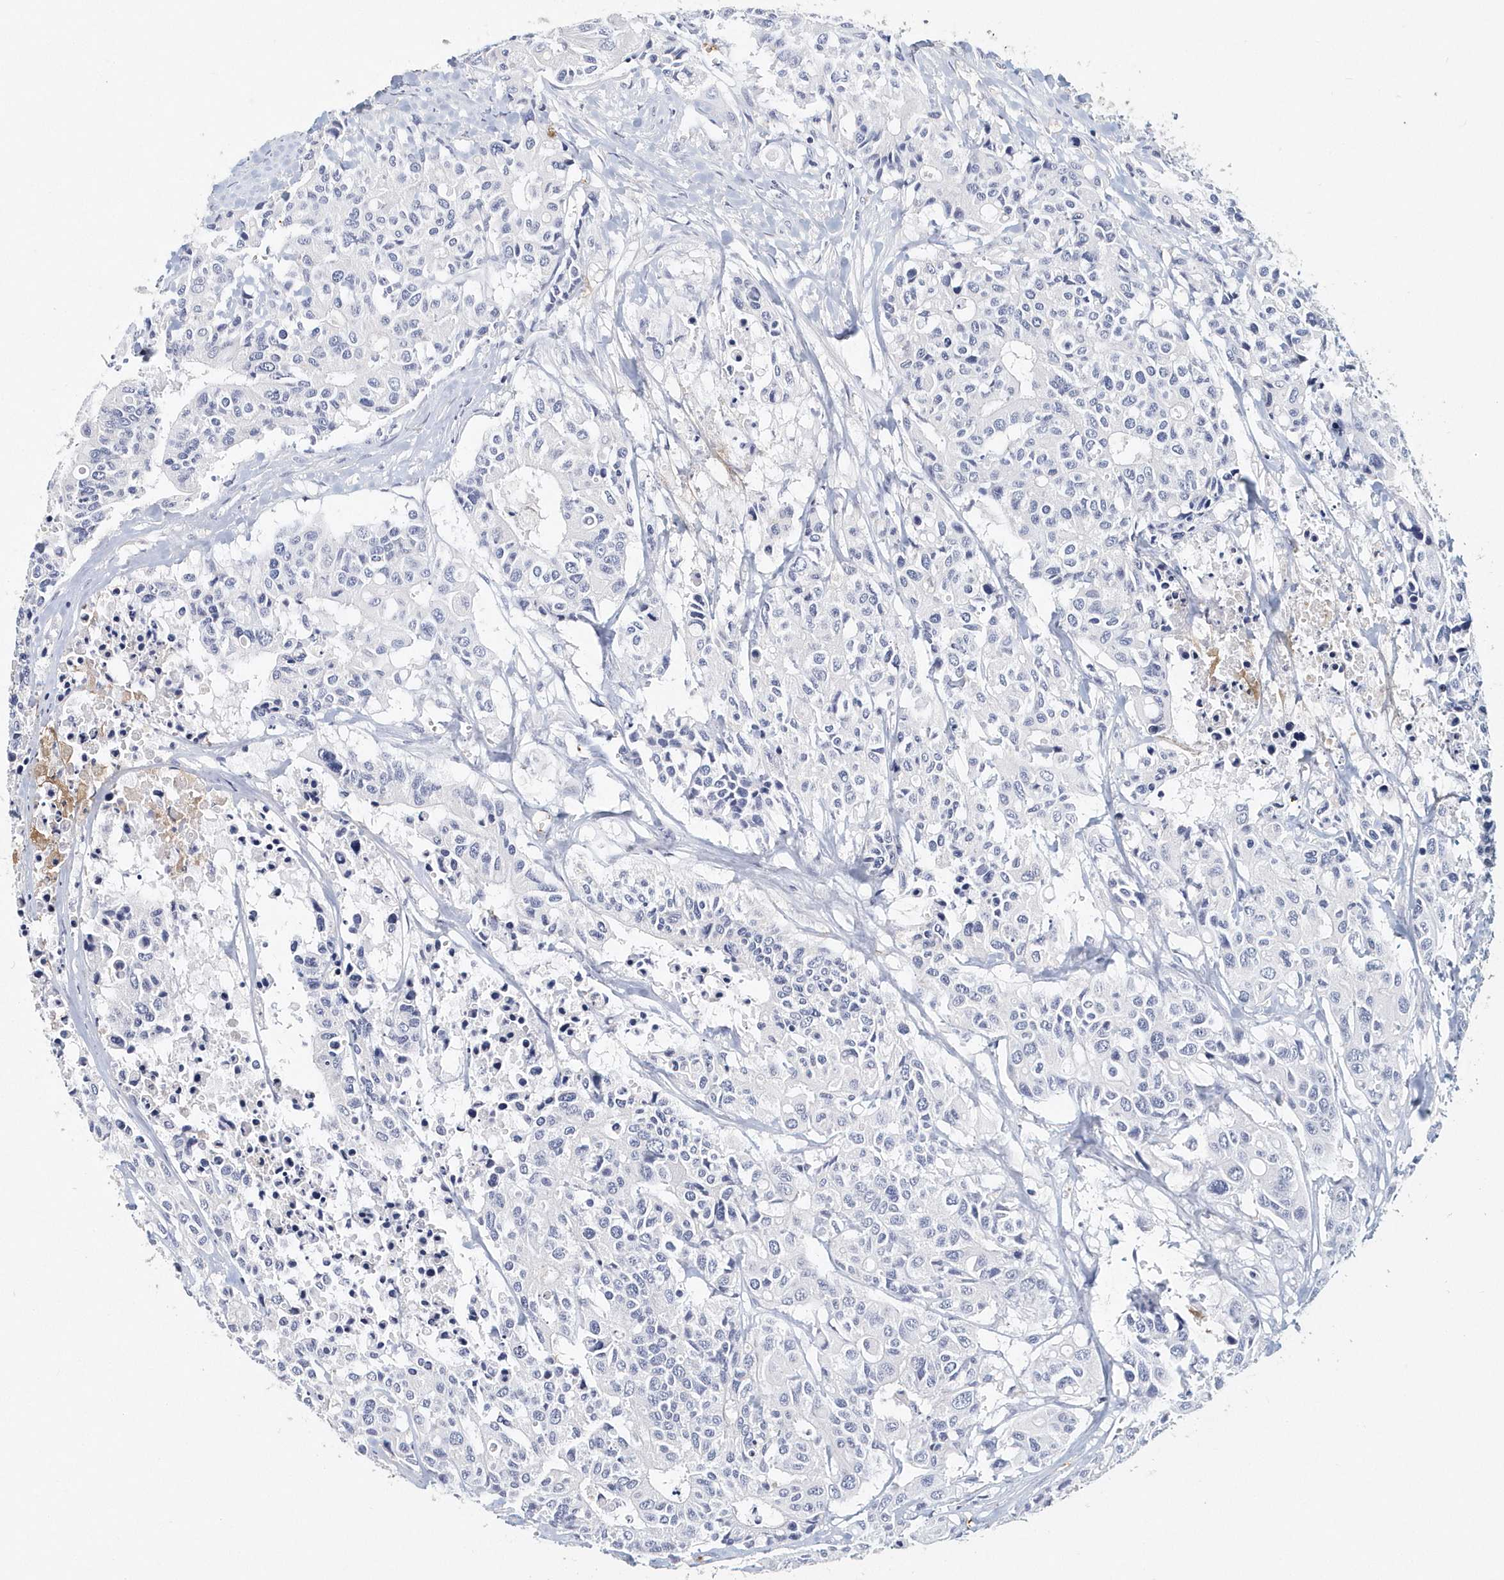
{"staining": {"intensity": "negative", "quantity": "none", "location": "none"}, "tissue": "colorectal cancer", "cell_type": "Tumor cells", "image_type": "cancer", "snomed": [{"axis": "morphology", "description": "Adenocarcinoma, NOS"}, {"axis": "topography", "description": "Colon"}], "caption": "Immunohistochemical staining of human colorectal cancer (adenocarcinoma) displays no significant positivity in tumor cells.", "gene": "ITGA2B", "patient": {"sex": "male", "age": 77}}